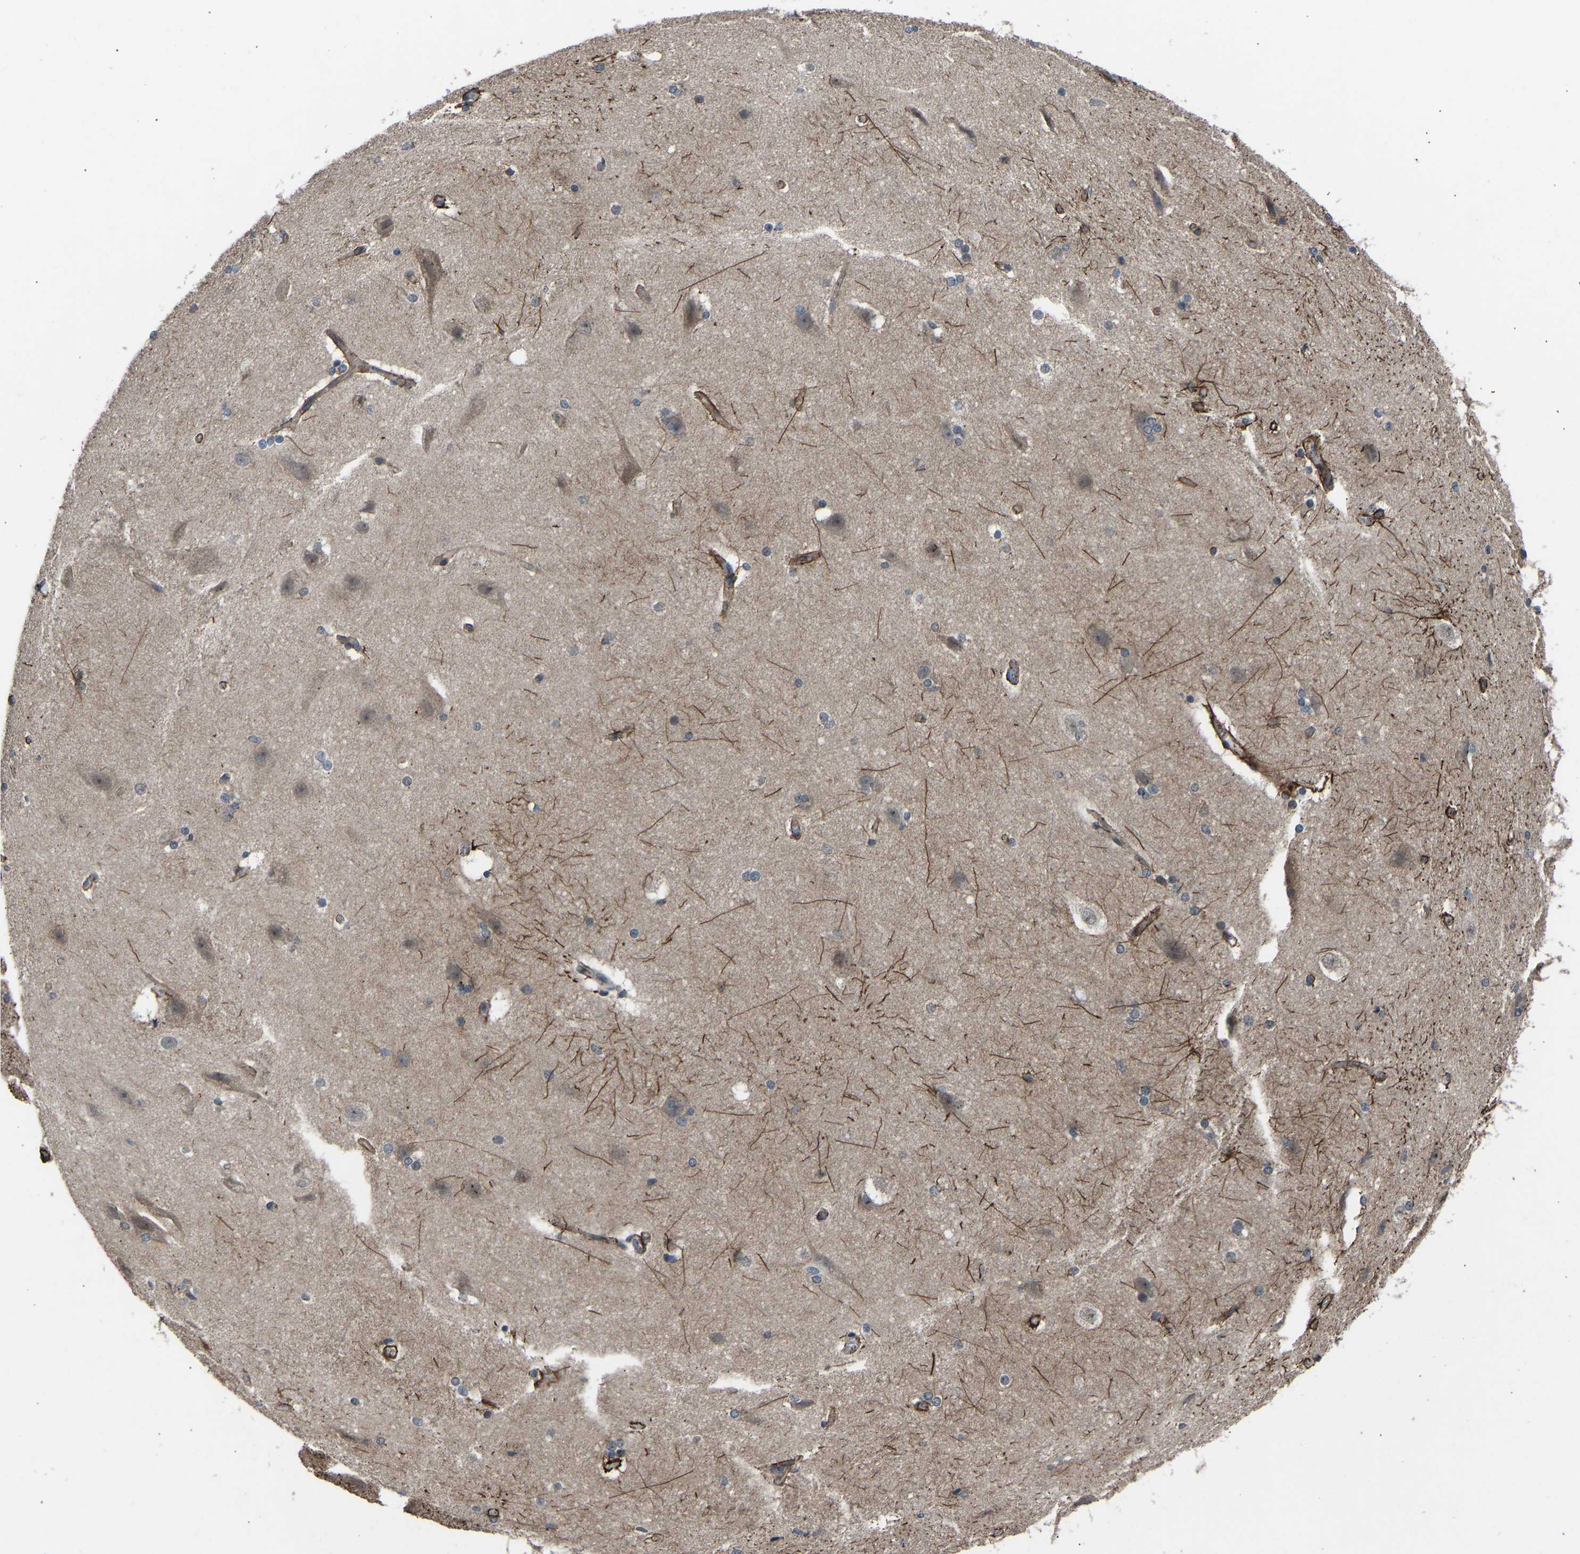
{"staining": {"intensity": "negative", "quantity": "none", "location": "none"}, "tissue": "cerebral cortex", "cell_type": "Endothelial cells", "image_type": "normal", "snomed": [{"axis": "morphology", "description": "Normal tissue, NOS"}, {"axis": "topography", "description": "Cerebral cortex"}, {"axis": "topography", "description": "Hippocampus"}], "caption": "An immunohistochemistry photomicrograph of normal cerebral cortex is shown. There is no staining in endothelial cells of cerebral cortex.", "gene": "CDK2AP1", "patient": {"sex": "female", "age": 19}}